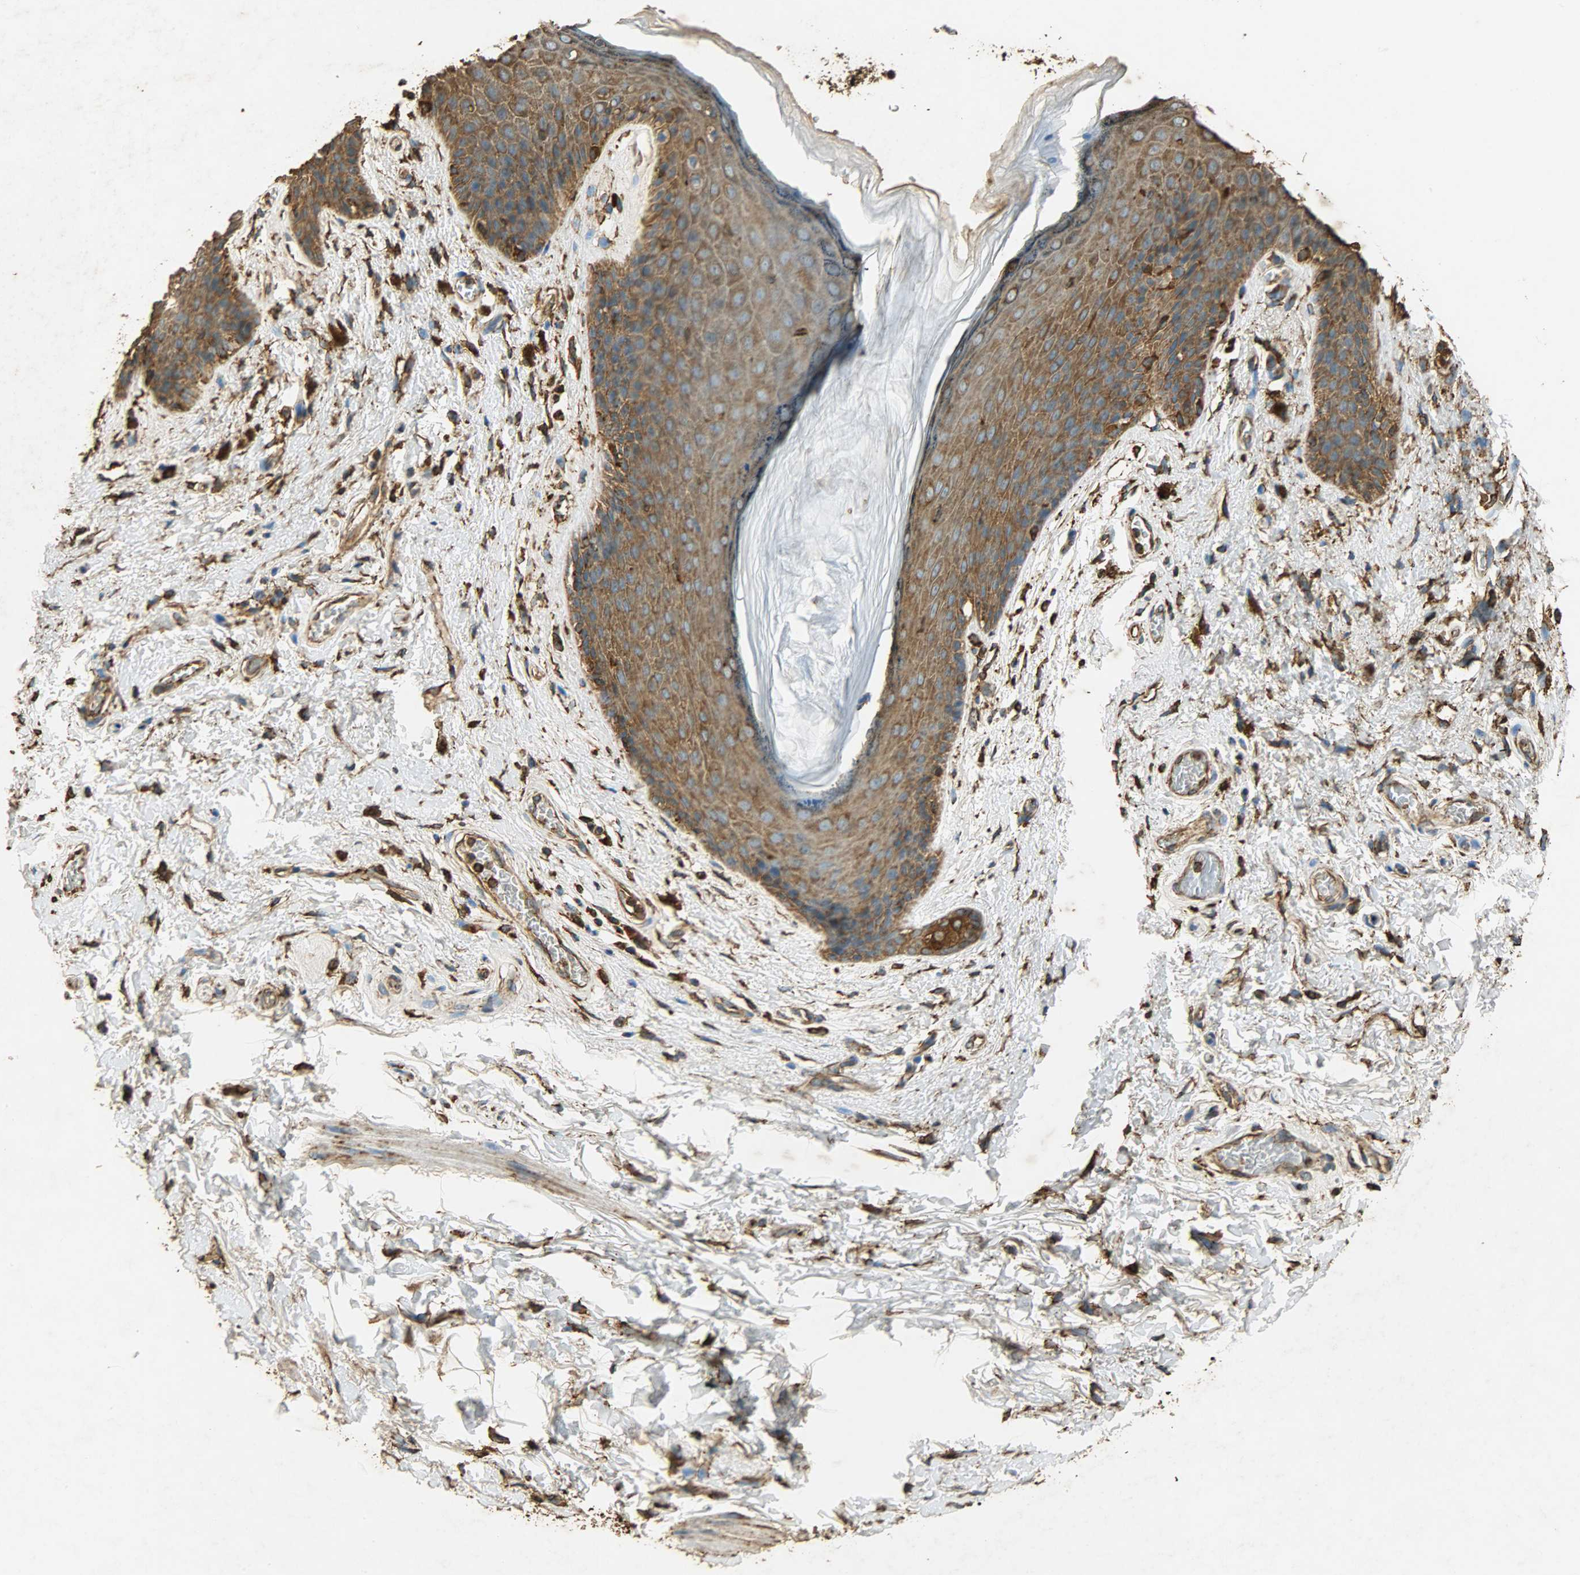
{"staining": {"intensity": "moderate", "quantity": ">75%", "location": "cytoplasmic/membranous"}, "tissue": "skin", "cell_type": "Epidermal cells", "image_type": "normal", "snomed": [{"axis": "morphology", "description": "Normal tissue, NOS"}, {"axis": "topography", "description": "Anal"}], "caption": "Immunohistochemical staining of unremarkable skin displays moderate cytoplasmic/membranous protein expression in approximately >75% of epidermal cells.", "gene": "HSP90B1", "patient": {"sex": "female", "age": 46}}